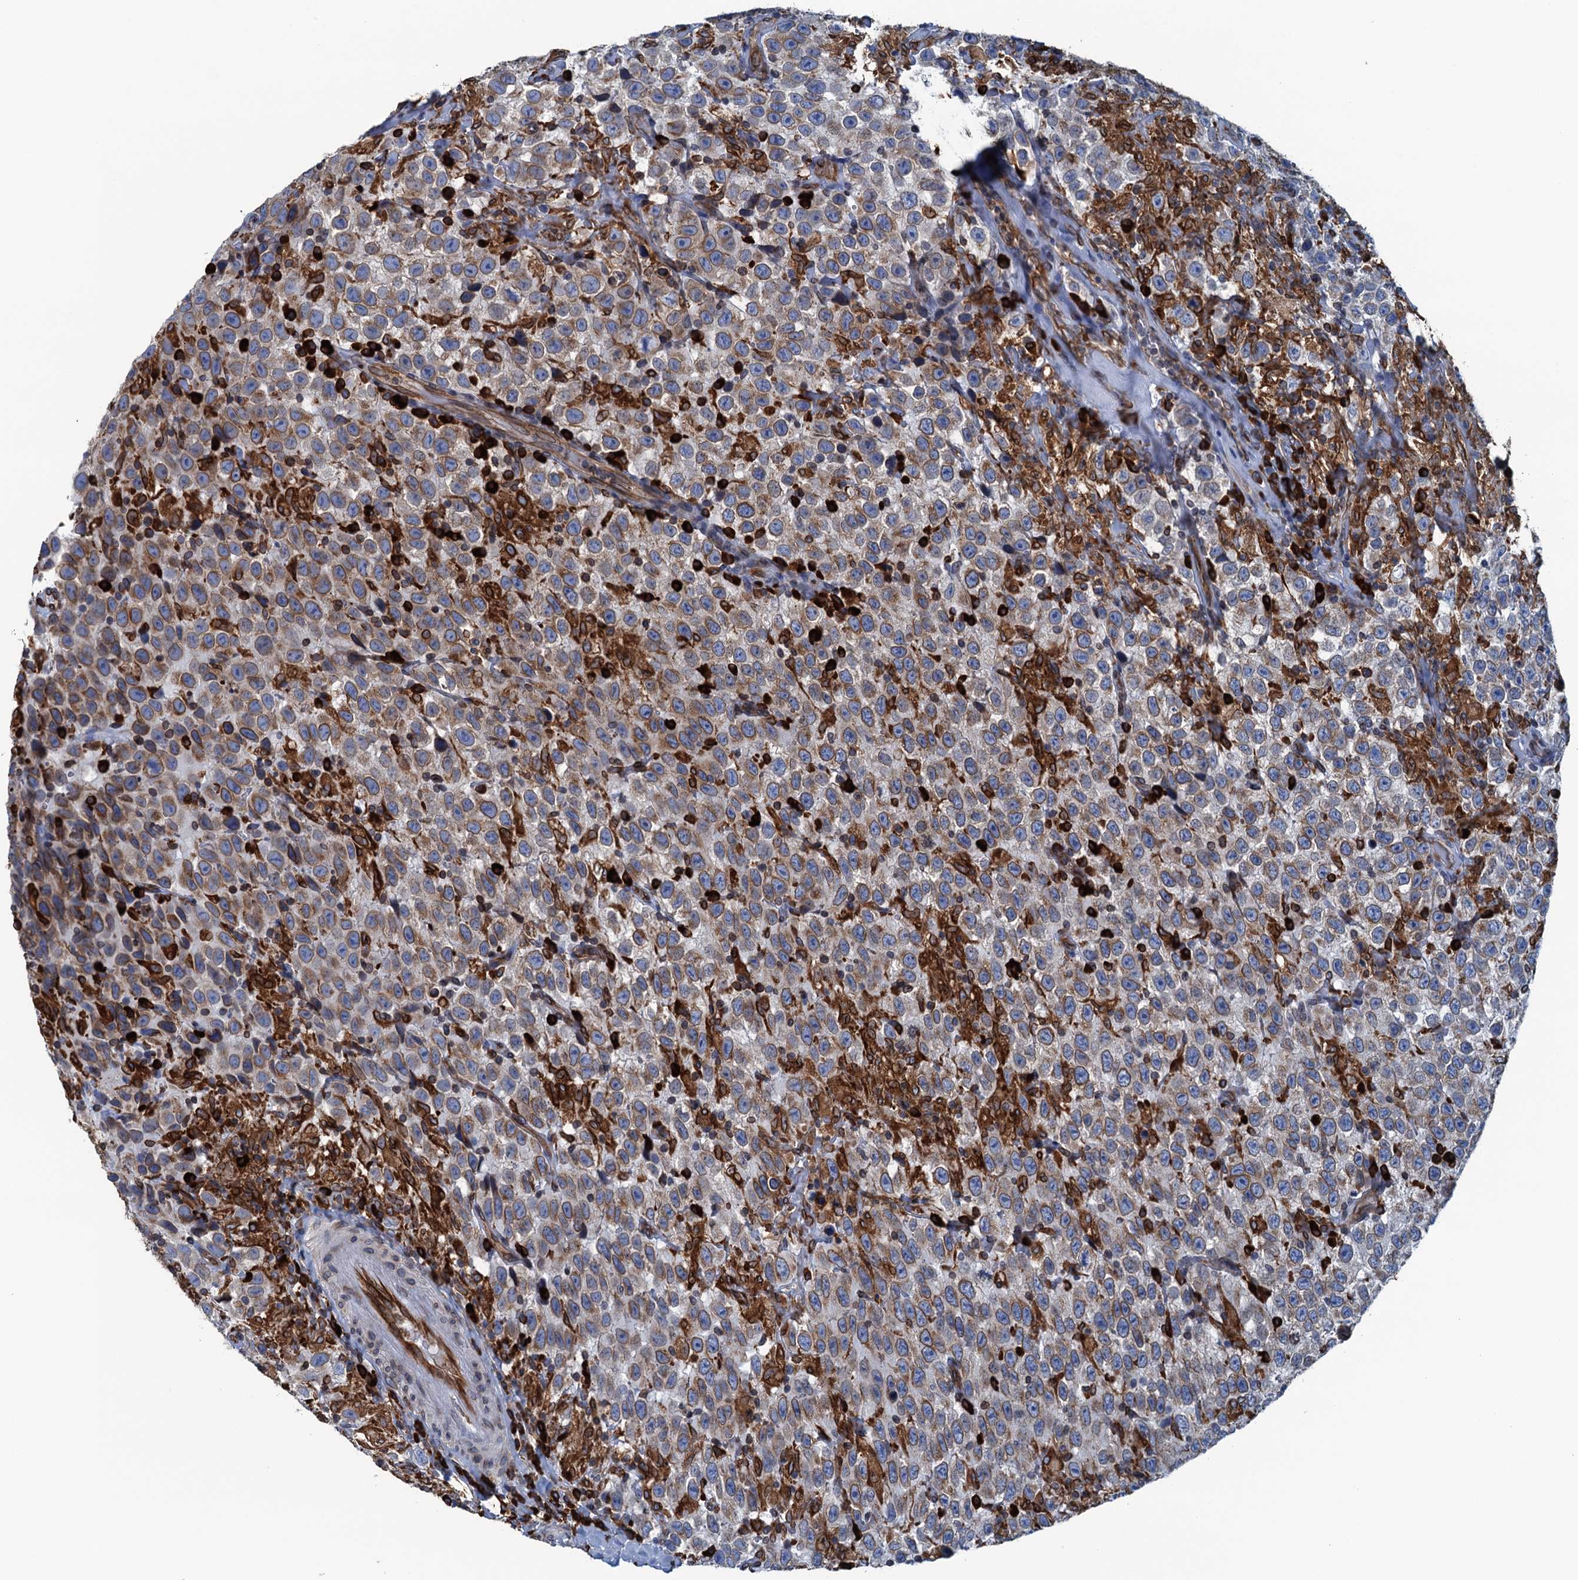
{"staining": {"intensity": "moderate", "quantity": "25%-75%", "location": "cytoplasmic/membranous"}, "tissue": "testis cancer", "cell_type": "Tumor cells", "image_type": "cancer", "snomed": [{"axis": "morphology", "description": "Seminoma, NOS"}, {"axis": "topography", "description": "Testis"}], "caption": "DAB immunohistochemical staining of human testis cancer displays moderate cytoplasmic/membranous protein staining in approximately 25%-75% of tumor cells.", "gene": "TMEM205", "patient": {"sex": "male", "age": 41}}